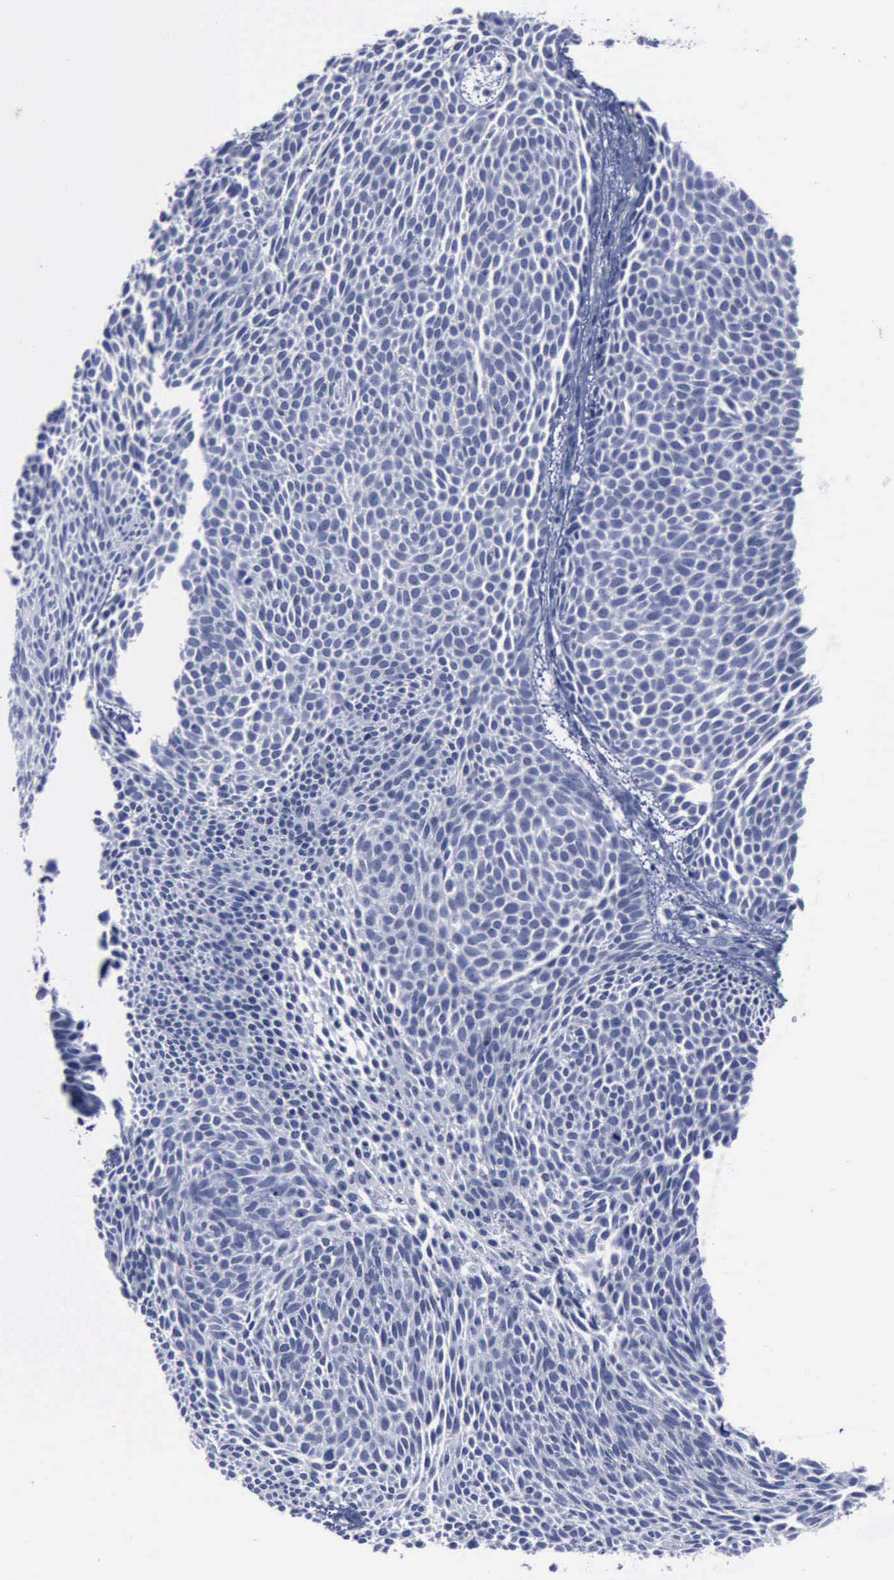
{"staining": {"intensity": "negative", "quantity": "none", "location": "none"}, "tissue": "skin cancer", "cell_type": "Tumor cells", "image_type": "cancer", "snomed": [{"axis": "morphology", "description": "Basal cell carcinoma"}, {"axis": "topography", "description": "Skin"}], "caption": "High power microscopy photomicrograph of an IHC micrograph of skin cancer (basal cell carcinoma), revealing no significant positivity in tumor cells.", "gene": "CSTA", "patient": {"sex": "male", "age": 84}}